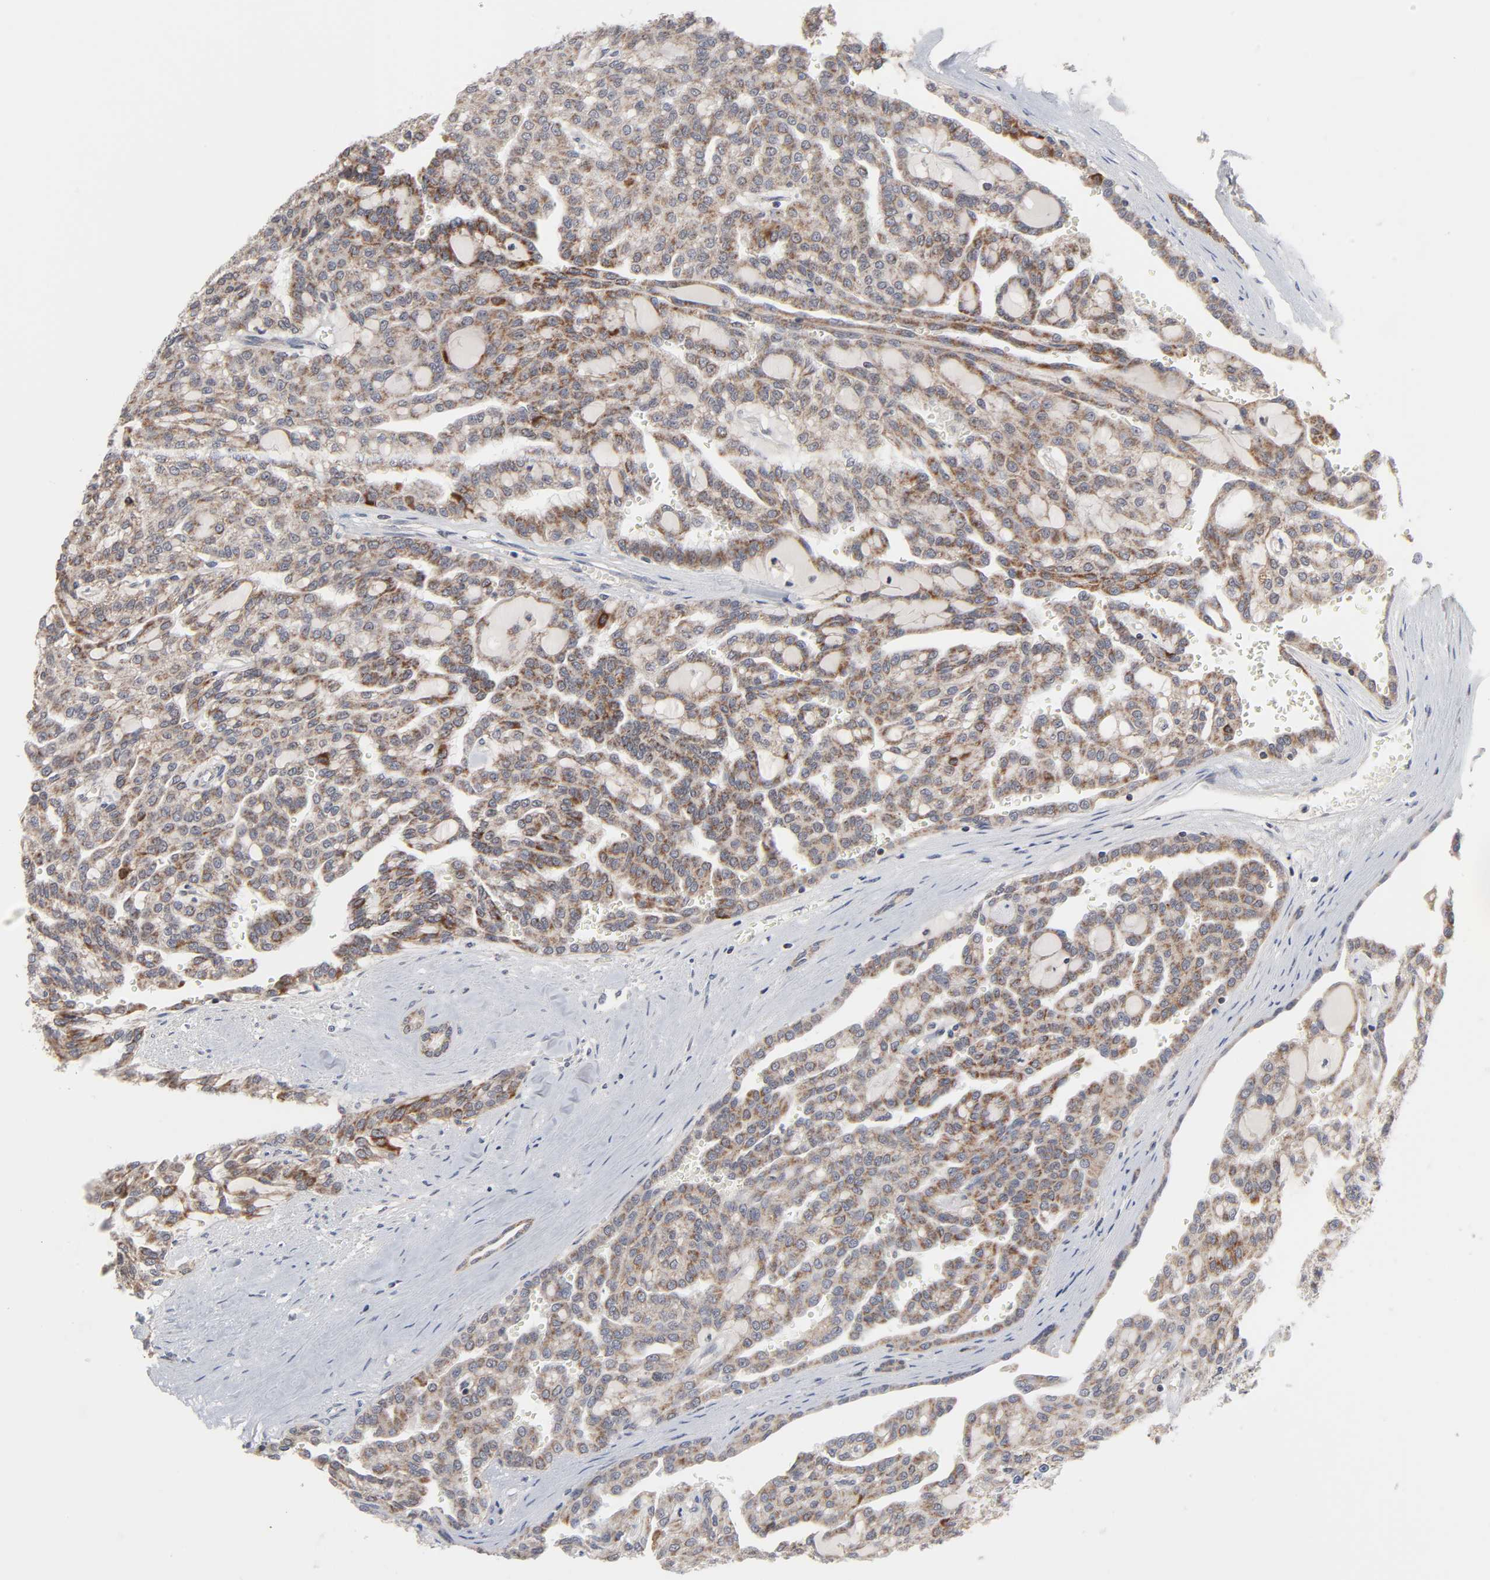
{"staining": {"intensity": "moderate", "quantity": ">75%", "location": "cytoplasmic/membranous"}, "tissue": "renal cancer", "cell_type": "Tumor cells", "image_type": "cancer", "snomed": [{"axis": "morphology", "description": "Adenocarcinoma, NOS"}, {"axis": "topography", "description": "Kidney"}], "caption": "Approximately >75% of tumor cells in renal adenocarcinoma show moderate cytoplasmic/membranous protein staining as visualized by brown immunohistochemical staining.", "gene": "AUH", "patient": {"sex": "male", "age": 63}}